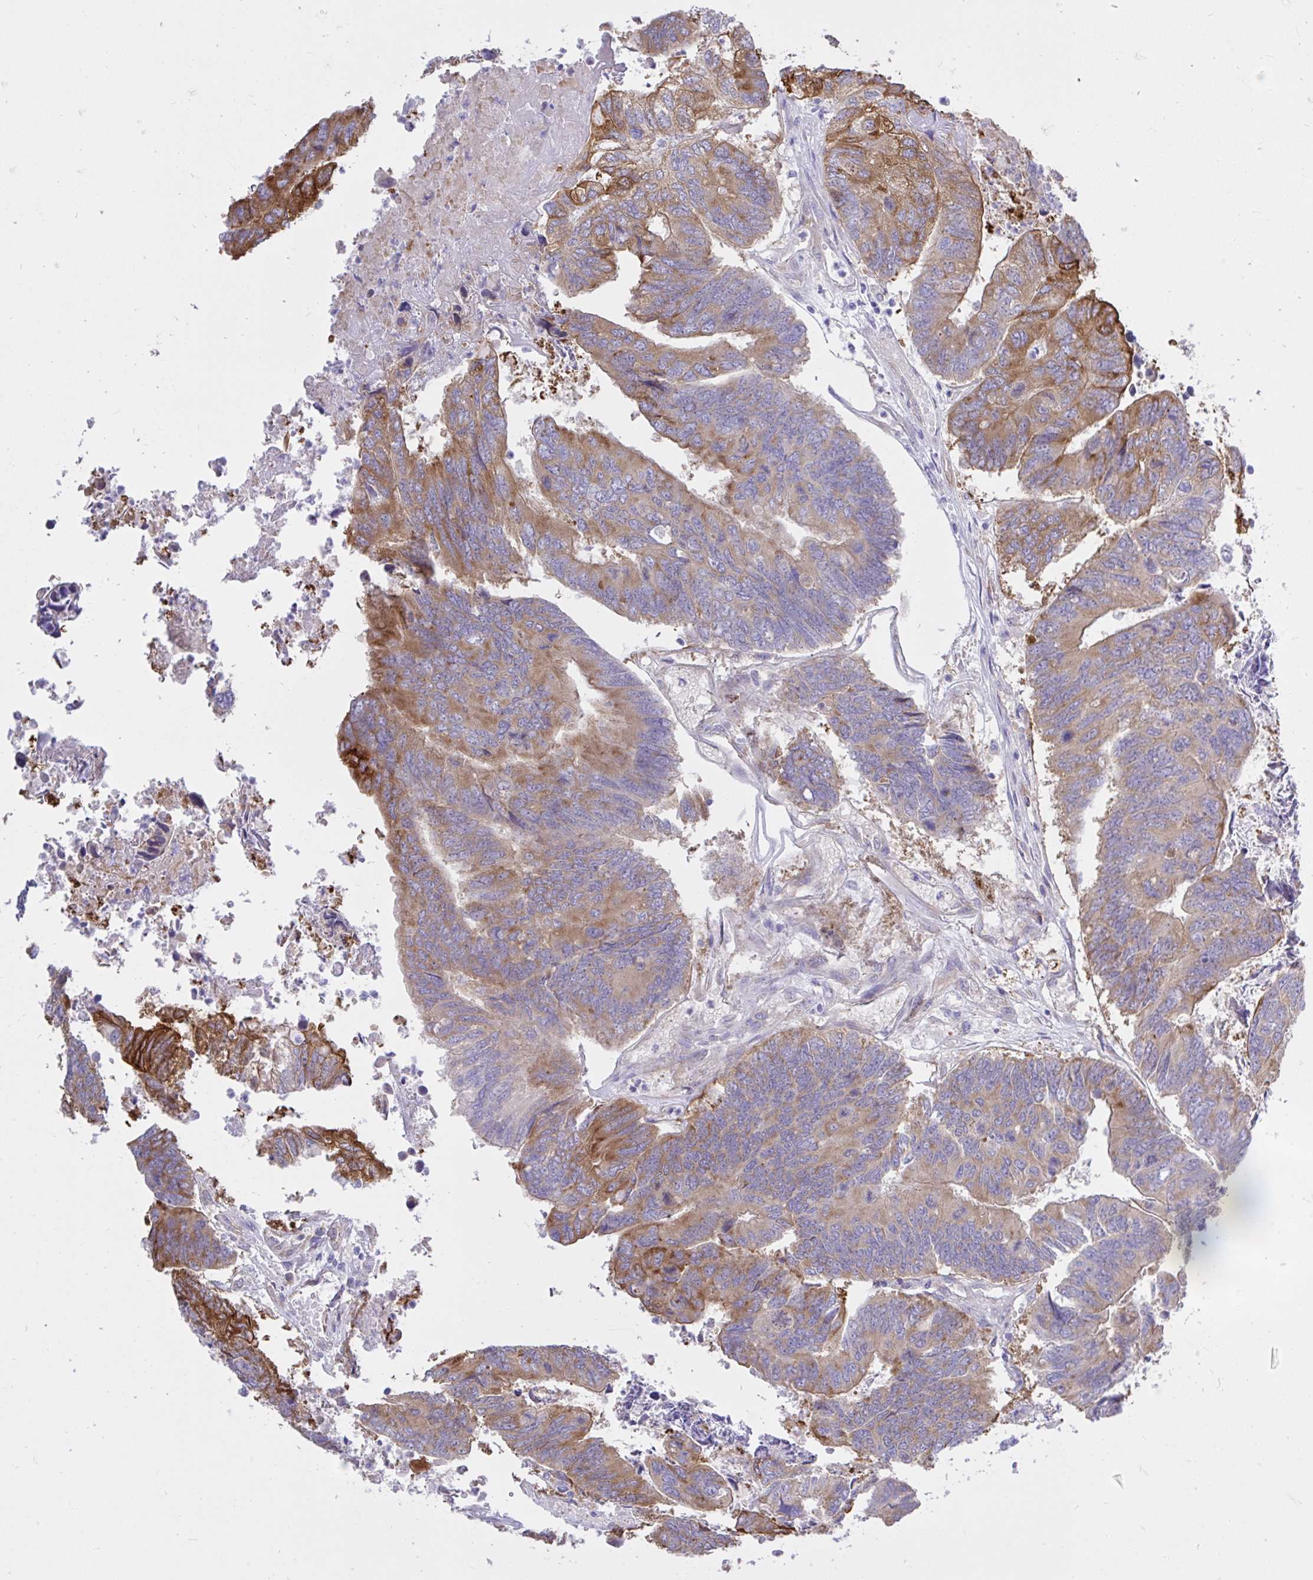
{"staining": {"intensity": "moderate", "quantity": "25%-75%", "location": "cytoplasmic/membranous"}, "tissue": "colorectal cancer", "cell_type": "Tumor cells", "image_type": "cancer", "snomed": [{"axis": "morphology", "description": "Adenocarcinoma, NOS"}, {"axis": "topography", "description": "Colon"}], "caption": "Immunohistochemical staining of human colorectal cancer reveals moderate cytoplasmic/membranous protein staining in approximately 25%-75% of tumor cells.", "gene": "EEF1A2", "patient": {"sex": "female", "age": 67}}